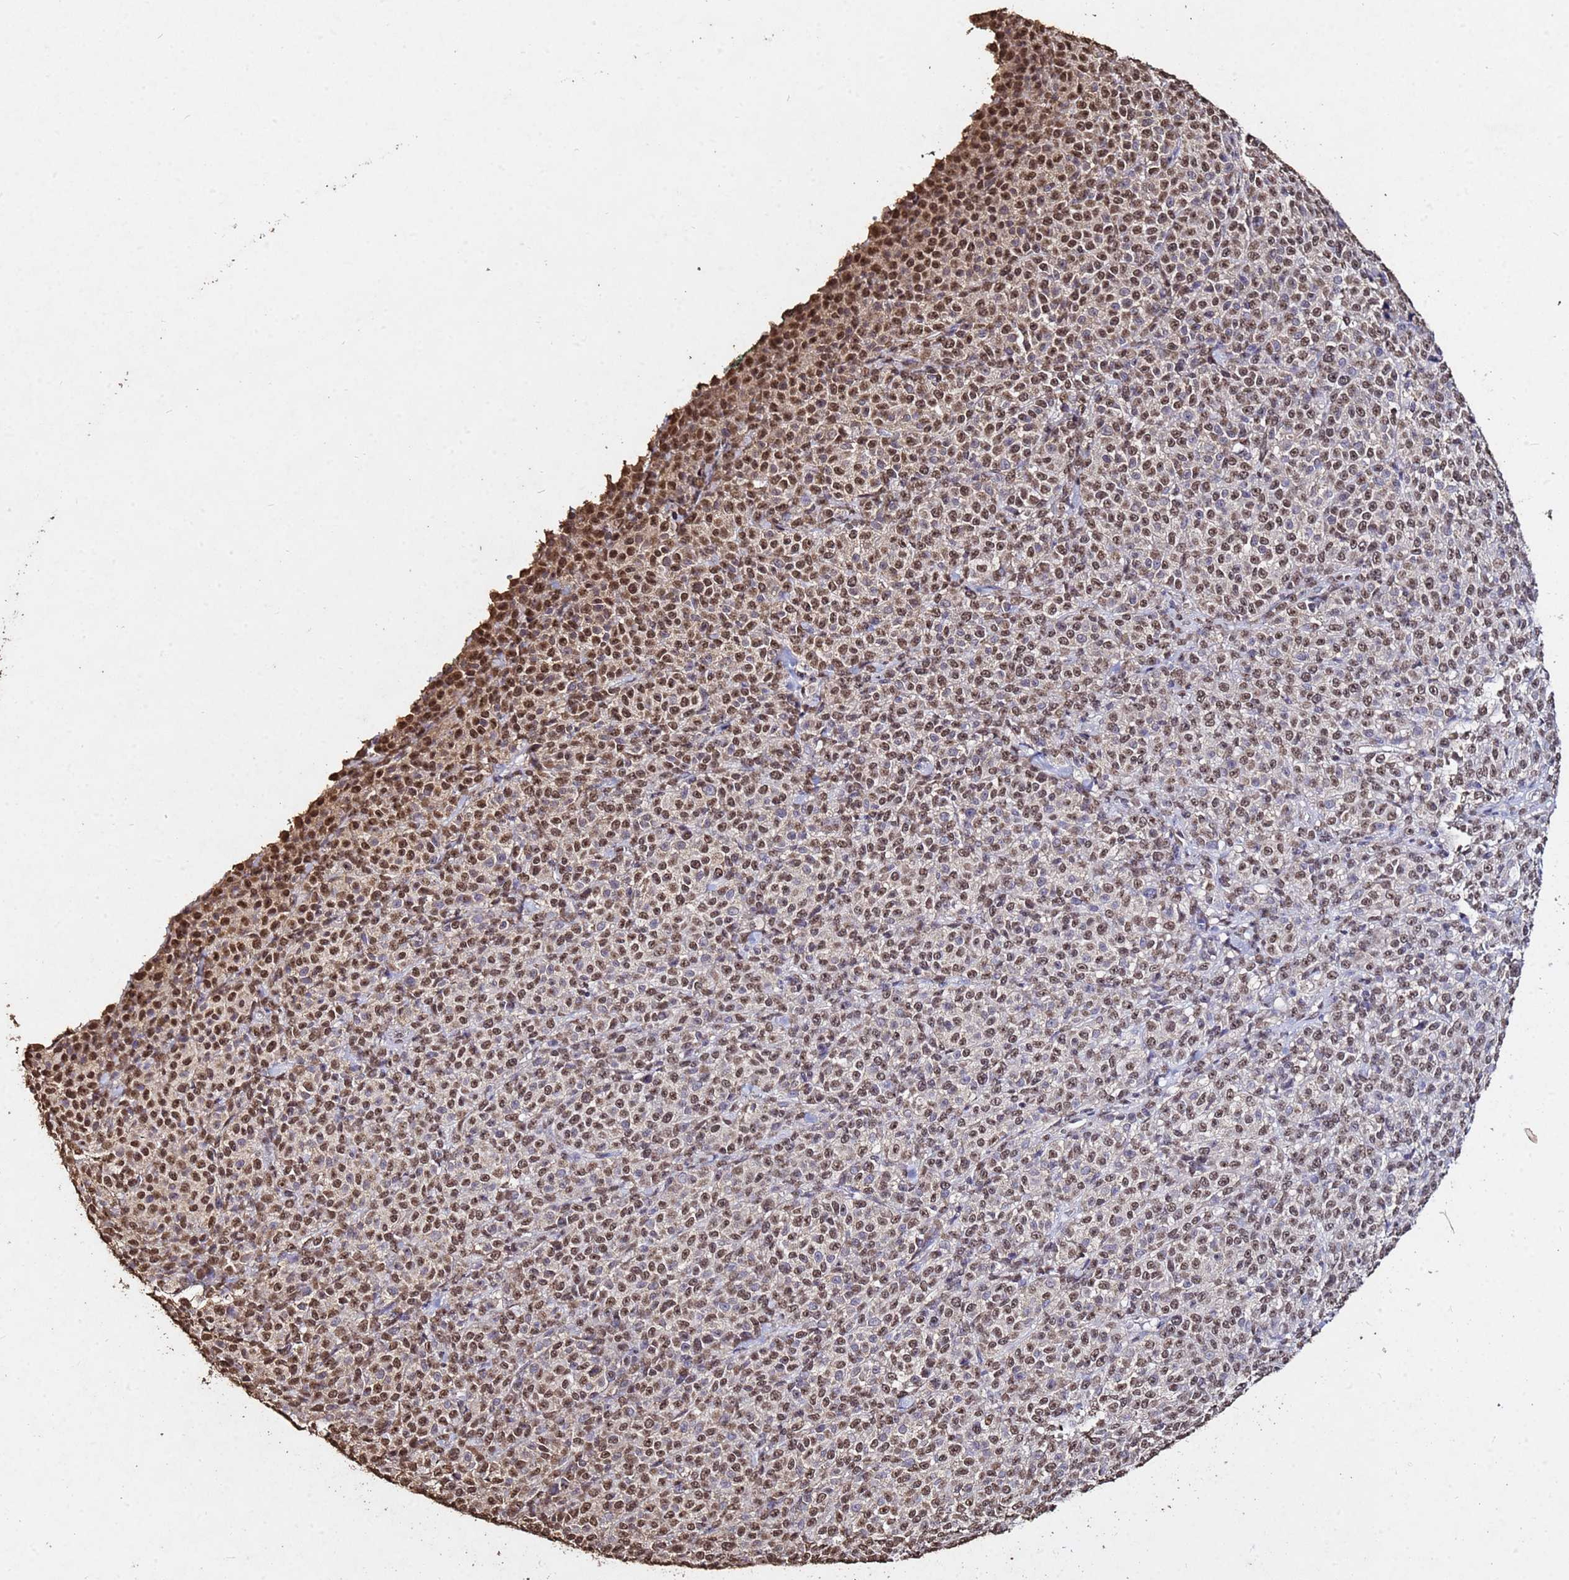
{"staining": {"intensity": "moderate", "quantity": ">75%", "location": "nuclear"}, "tissue": "melanoma", "cell_type": "Tumor cells", "image_type": "cancer", "snomed": [{"axis": "morphology", "description": "Normal tissue, NOS"}, {"axis": "morphology", "description": "Malignant melanoma, NOS"}, {"axis": "topography", "description": "Skin"}], "caption": "High-power microscopy captured an immunohistochemistry photomicrograph of melanoma, revealing moderate nuclear positivity in about >75% of tumor cells. Using DAB (3,3'-diaminobenzidine) (brown) and hematoxylin (blue) stains, captured at high magnification using brightfield microscopy.", "gene": "MYOCD", "patient": {"sex": "female", "age": 34}}